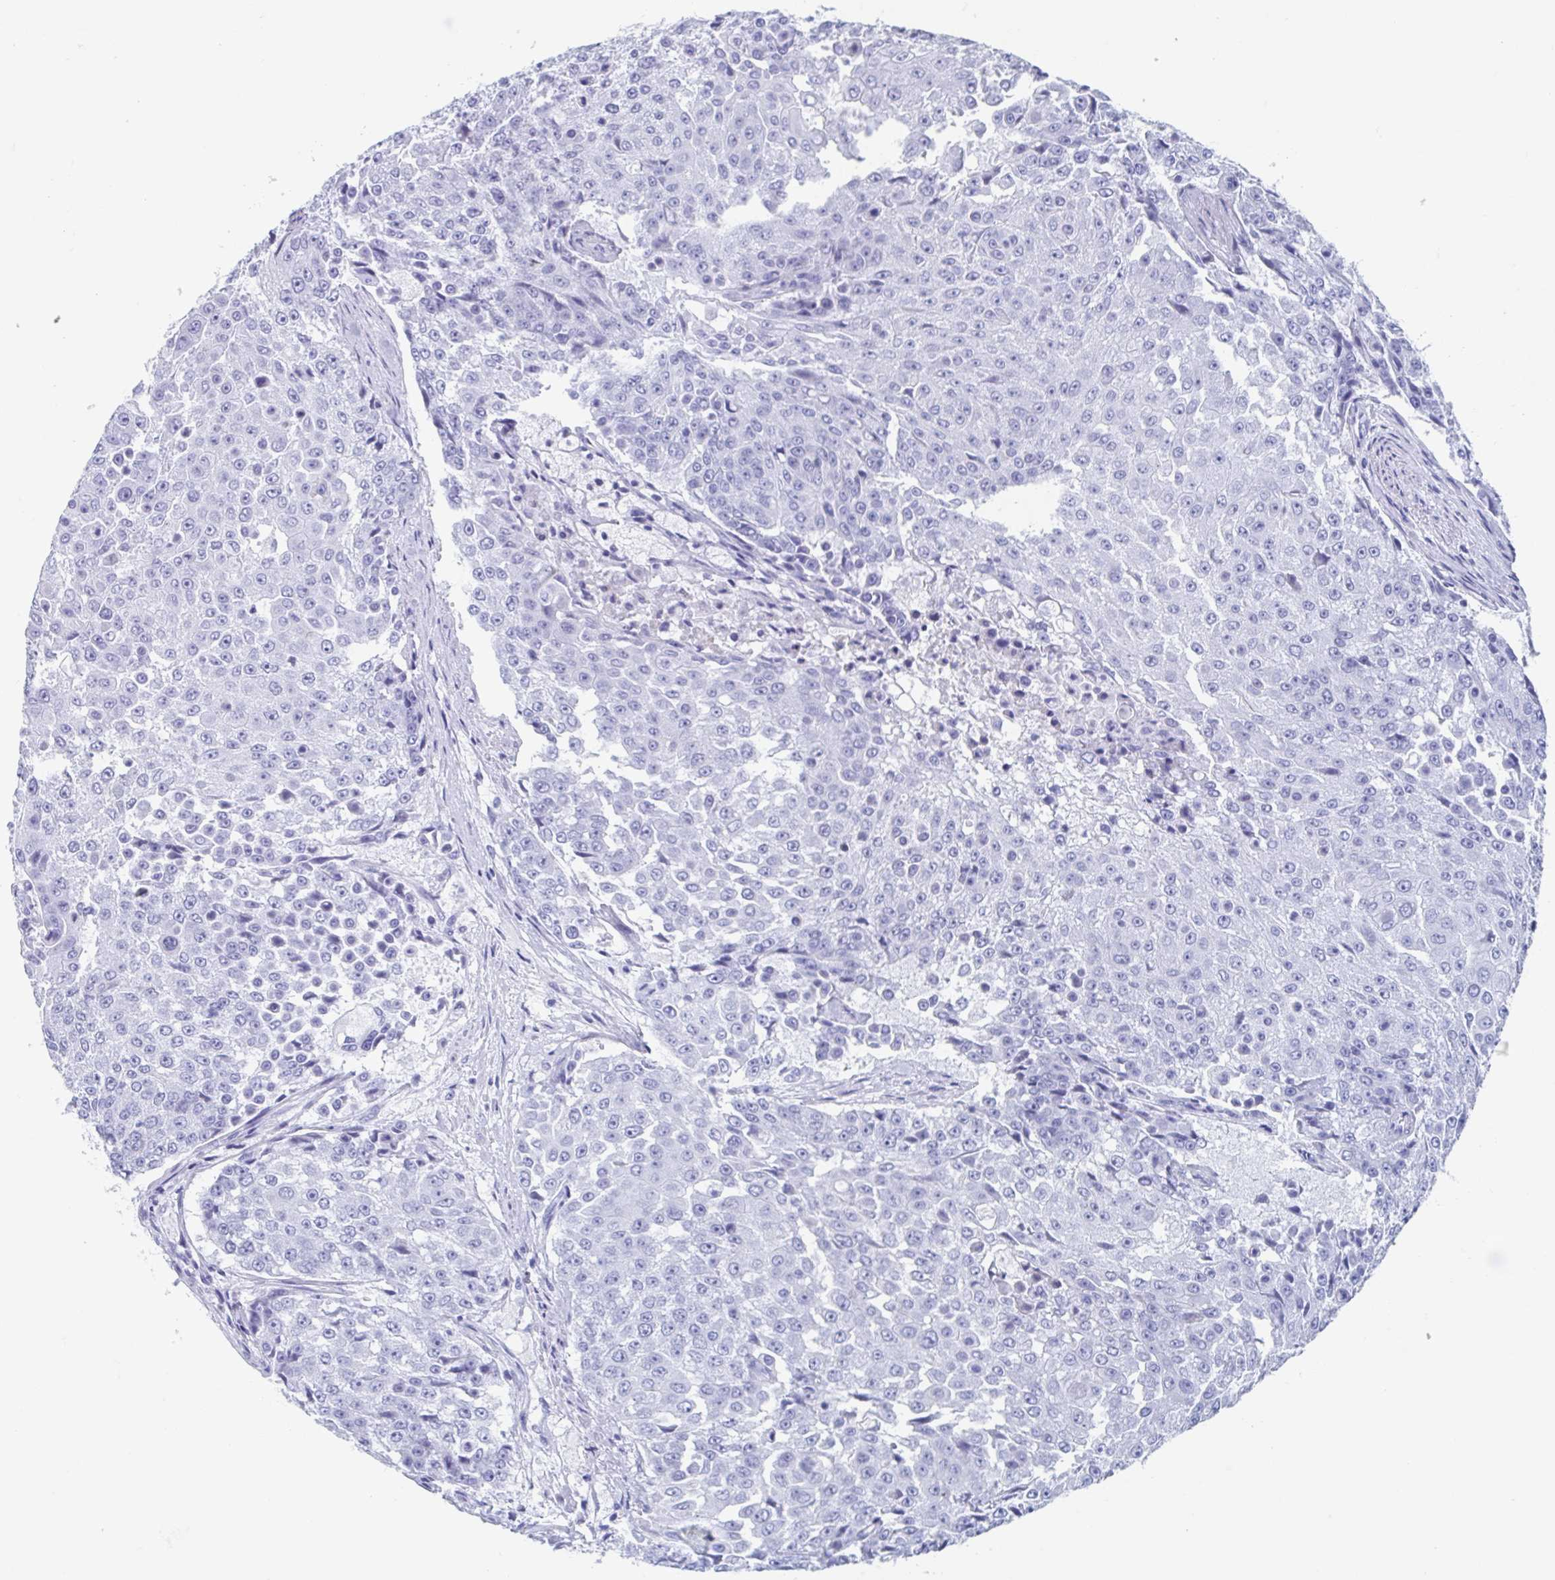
{"staining": {"intensity": "negative", "quantity": "none", "location": "none"}, "tissue": "urothelial cancer", "cell_type": "Tumor cells", "image_type": "cancer", "snomed": [{"axis": "morphology", "description": "Urothelial carcinoma, High grade"}, {"axis": "topography", "description": "Urinary bladder"}], "caption": "A photomicrograph of human urothelial cancer is negative for staining in tumor cells.", "gene": "C10orf53", "patient": {"sex": "female", "age": 63}}